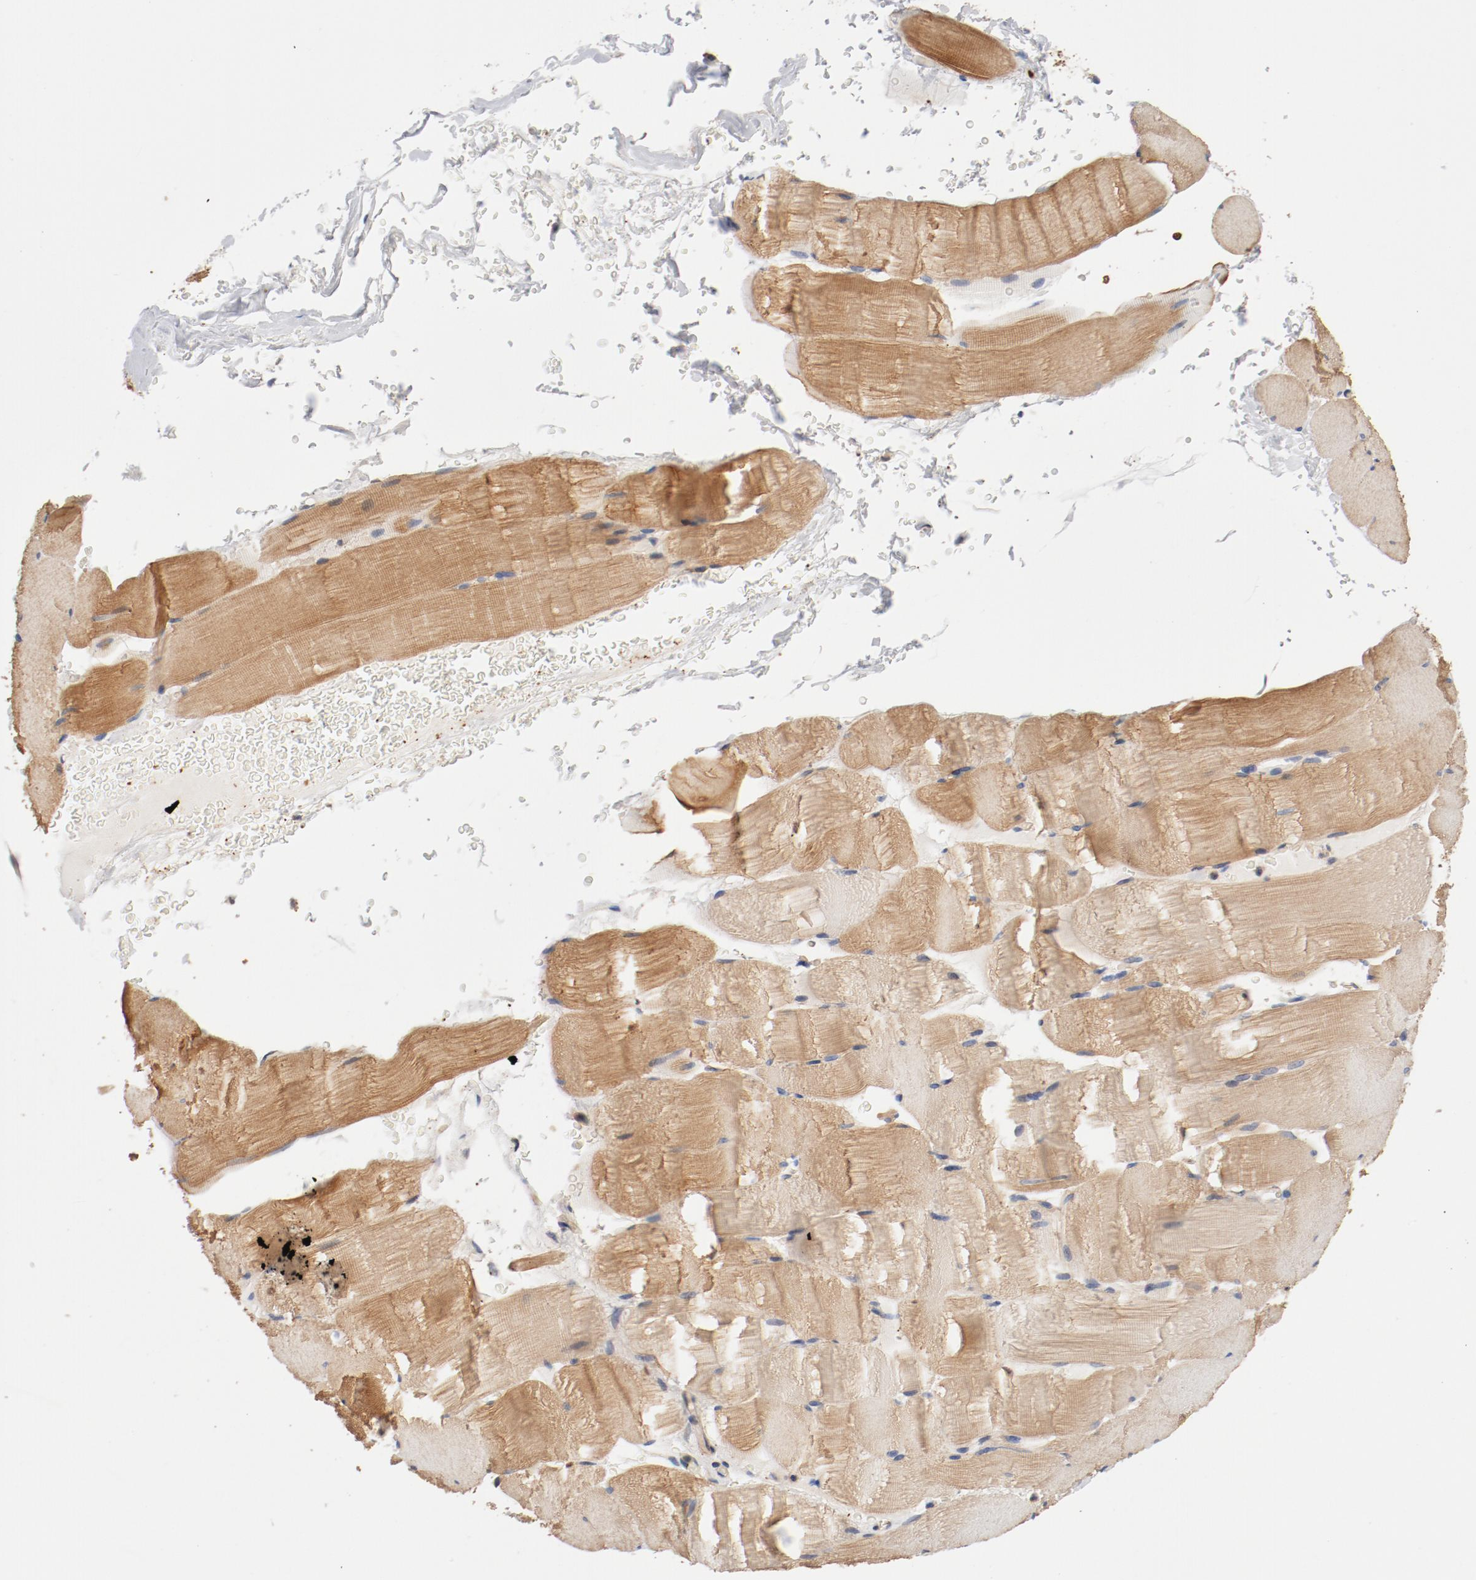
{"staining": {"intensity": "strong", "quantity": "25%-75%", "location": "cytoplasmic/membranous"}, "tissue": "skeletal muscle", "cell_type": "Myocytes", "image_type": "normal", "snomed": [{"axis": "morphology", "description": "Normal tissue, NOS"}, {"axis": "topography", "description": "Skeletal muscle"}], "caption": "IHC image of benign skeletal muscle stained for a protein (brown), which shows high levels of strong cytoplasmic/membranous staining in about 25%-75% of myocytes.", "gene": "ILK", "patient": {"sex": "male", "age": 62}}